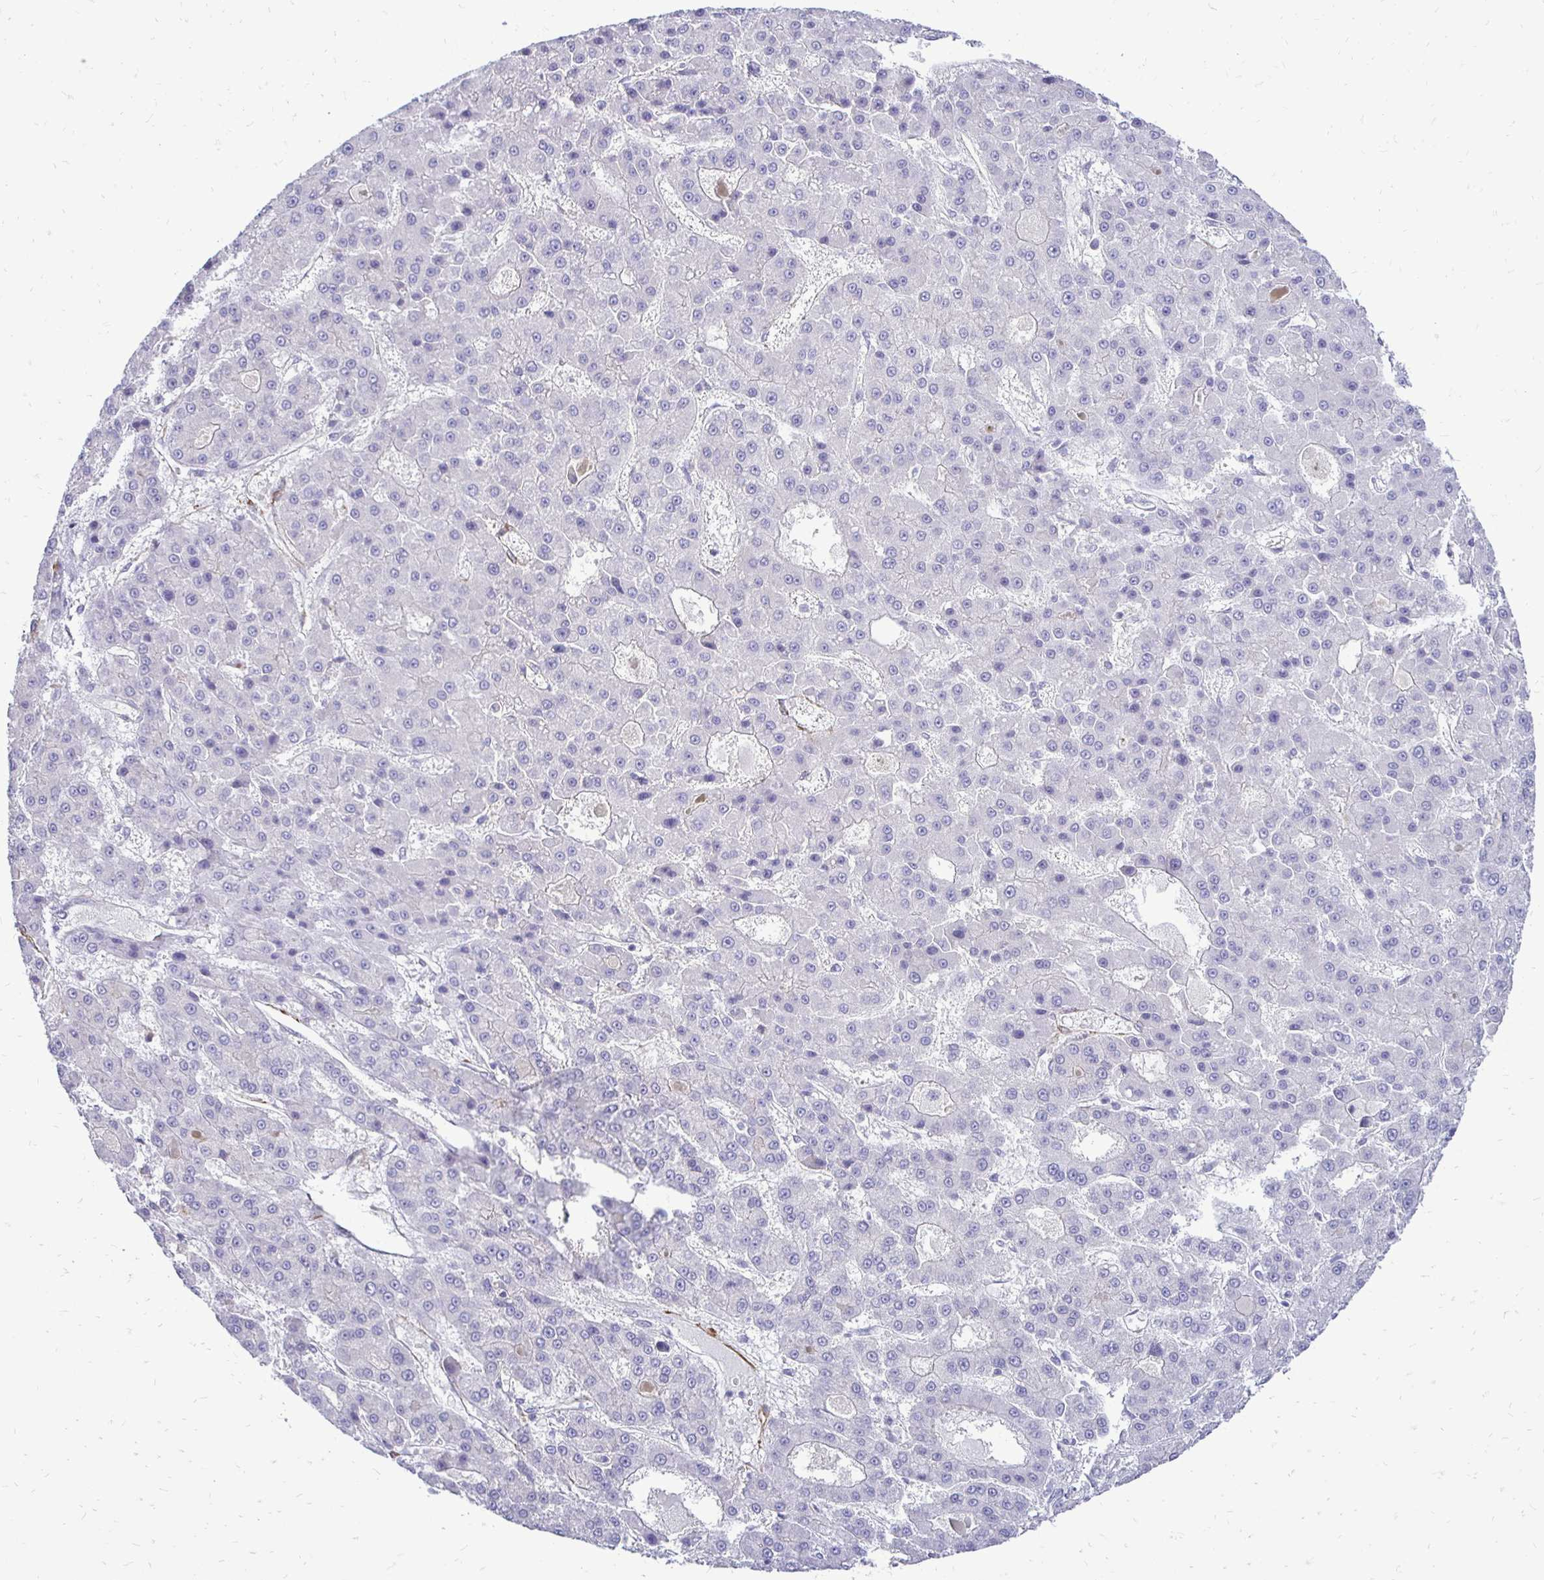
{"staining": {"intensity": "negative", "quantity": "none", "location": "none"}, "tissue": "liver cancer", "cell_type": "Tumor cells", "image_type": "cancer", "snomed": [{"axis": "morphology", "description": "Carcinoma, Hepatocellular, NOS"}, {"axis": "topography", "description": "Liver"}], "caption": "Tumor cells show no significant protein expression in liver hepatocellular carcinoma.", "gene": "CTPS1", "patient": {"sex": "male", "age": 70}}